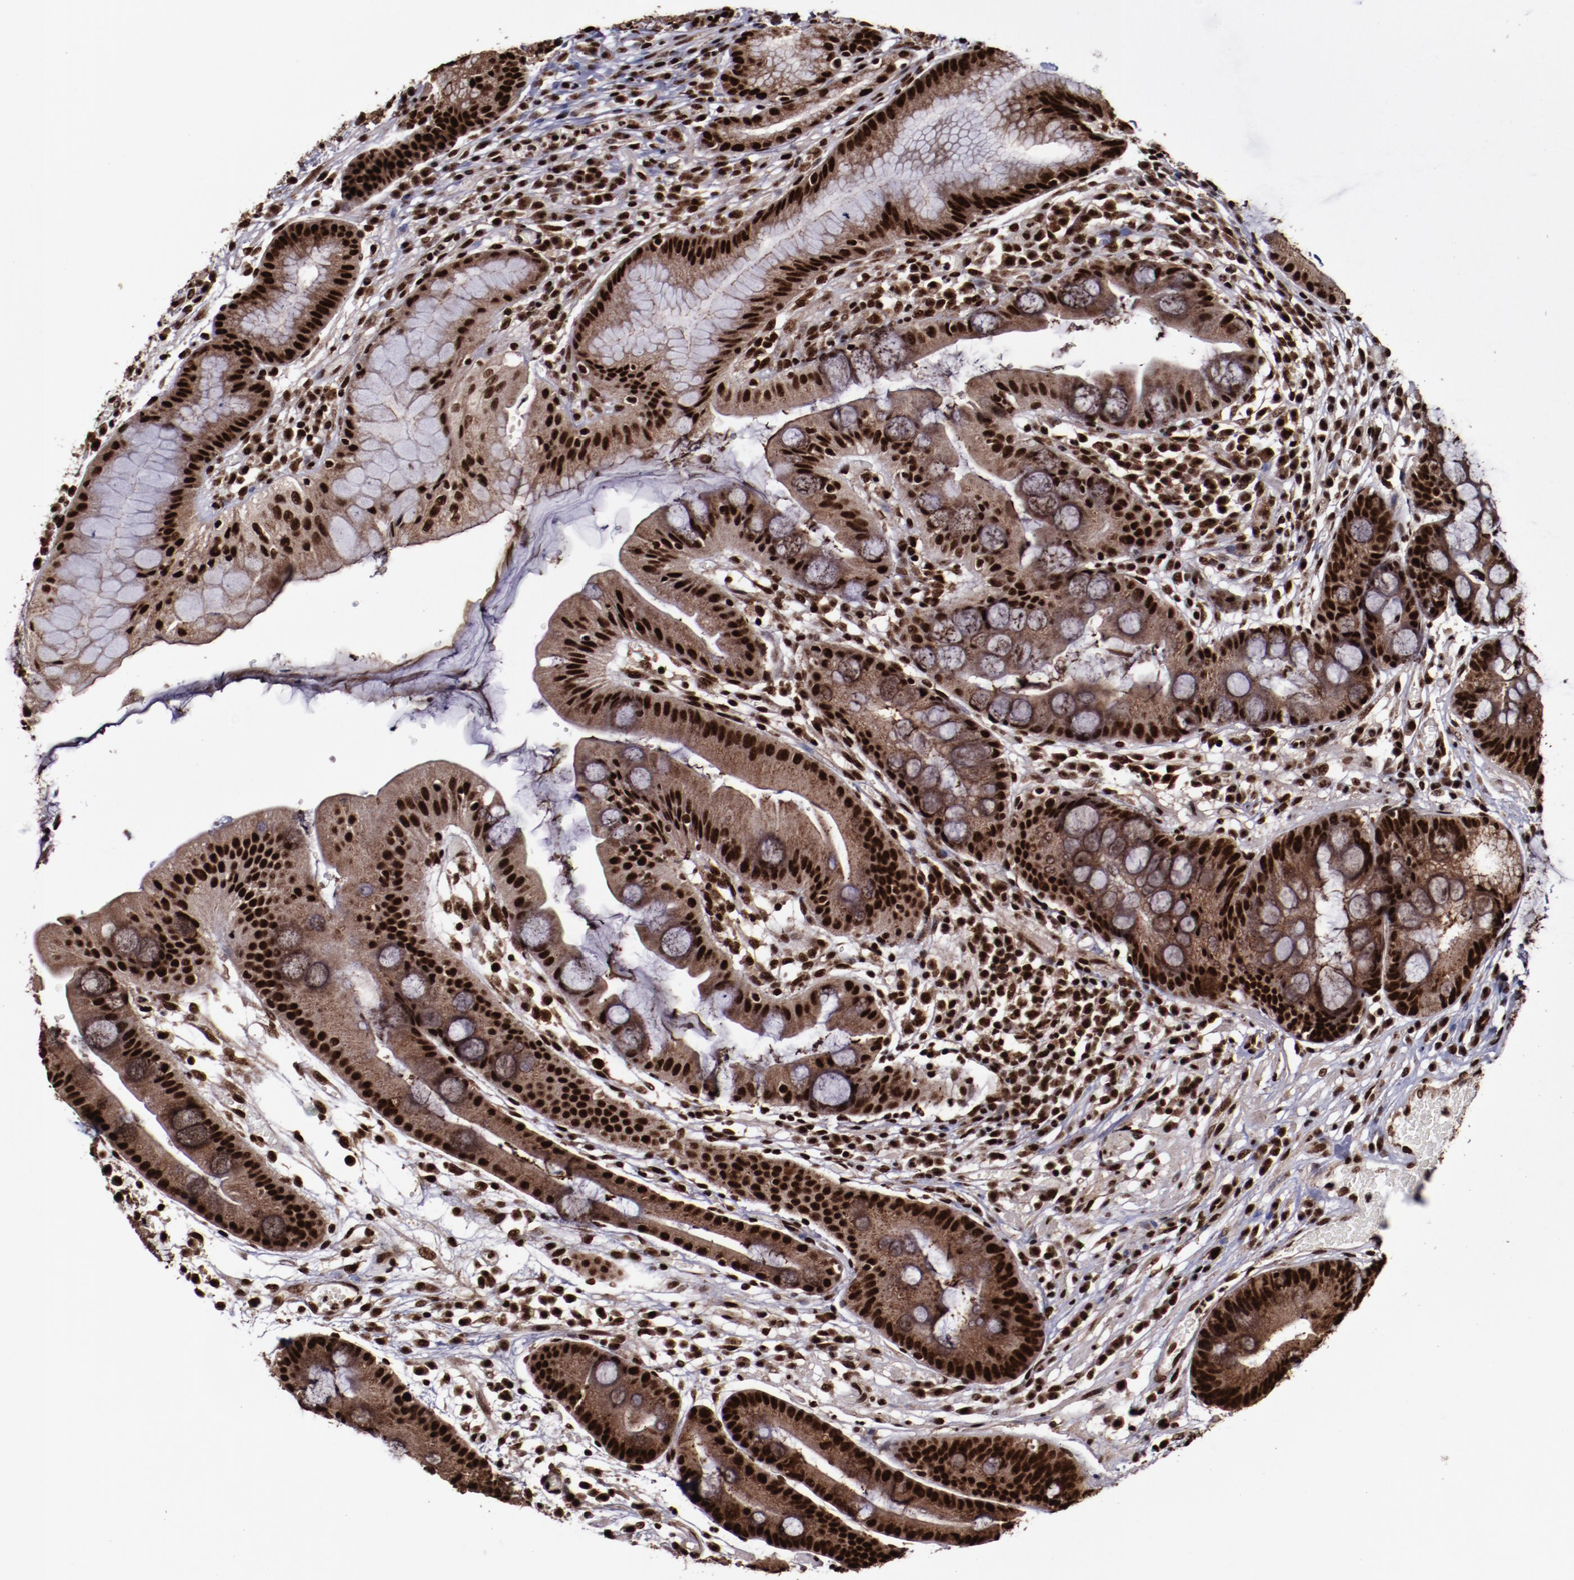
{"staining": {"intensity": "strong", "quantity": ">75%", "location": "cytoplasmic/membranous,nuclear"}, "tissue": "stomach", "cell_type": "Glandular cells", "image_type": "normal", "snomed": [{"axis": "morphology", "description": "Normal tissue, NOS"}, {"axis": "morphology", "description": "Inflammation, NOS"}, {"axis": "topography", "description": "Stomach, lower"}], "caption": "IHC of unremarkable stomach displays high levels of strong cytoplasmic/membranous,nuclear expression in about >75% of glandular cells. (DAB (3,3'-diaminobenzidine) = brown stain, brightfield microscopy at high magnification).", "gene": "SNW1", "patient": {"sex": "male", "age": 59}}